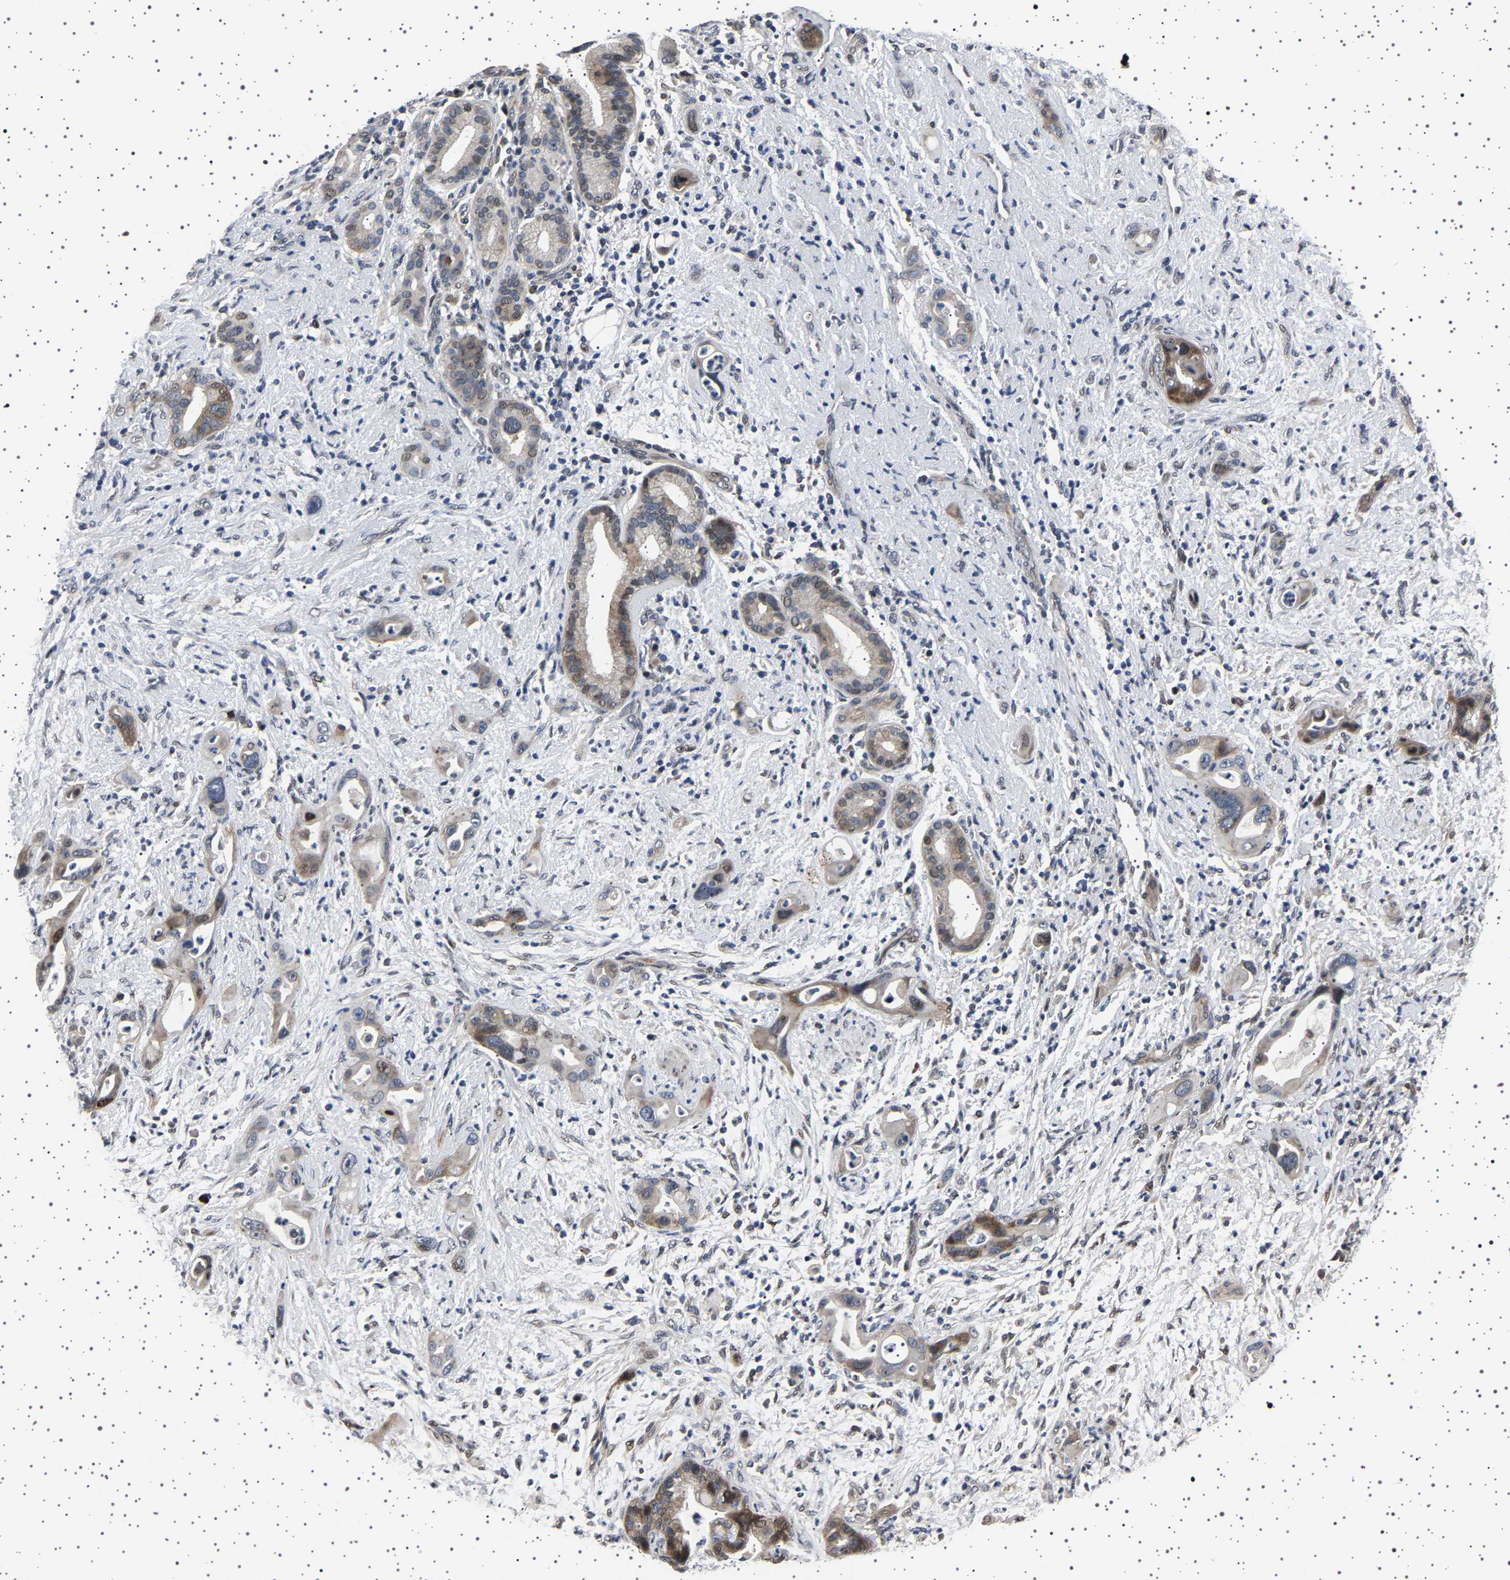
{"staining": {"intensity": "weak", "quantity": "25%-75%", "location": "cytoplasmic/membranous,nuclear"}, "tissue": "pancreatic cancer", "cell_type": "Tumor cells", "image_type": "cancer", "snomed": [{"axis": "morphology", "description": "Adenocarcinoma, NOS"}, {"axis": "topography", "description": "Pancreas"}], "caption": "Immunohistochemical staining of pancreatic cancer shows weak cytoplasmic/membranous and nuclear protein staining in approximately 25%-75% of tumor cells.", "gene": "PAK5", "patient": {"sex": "male", "age": 59}}